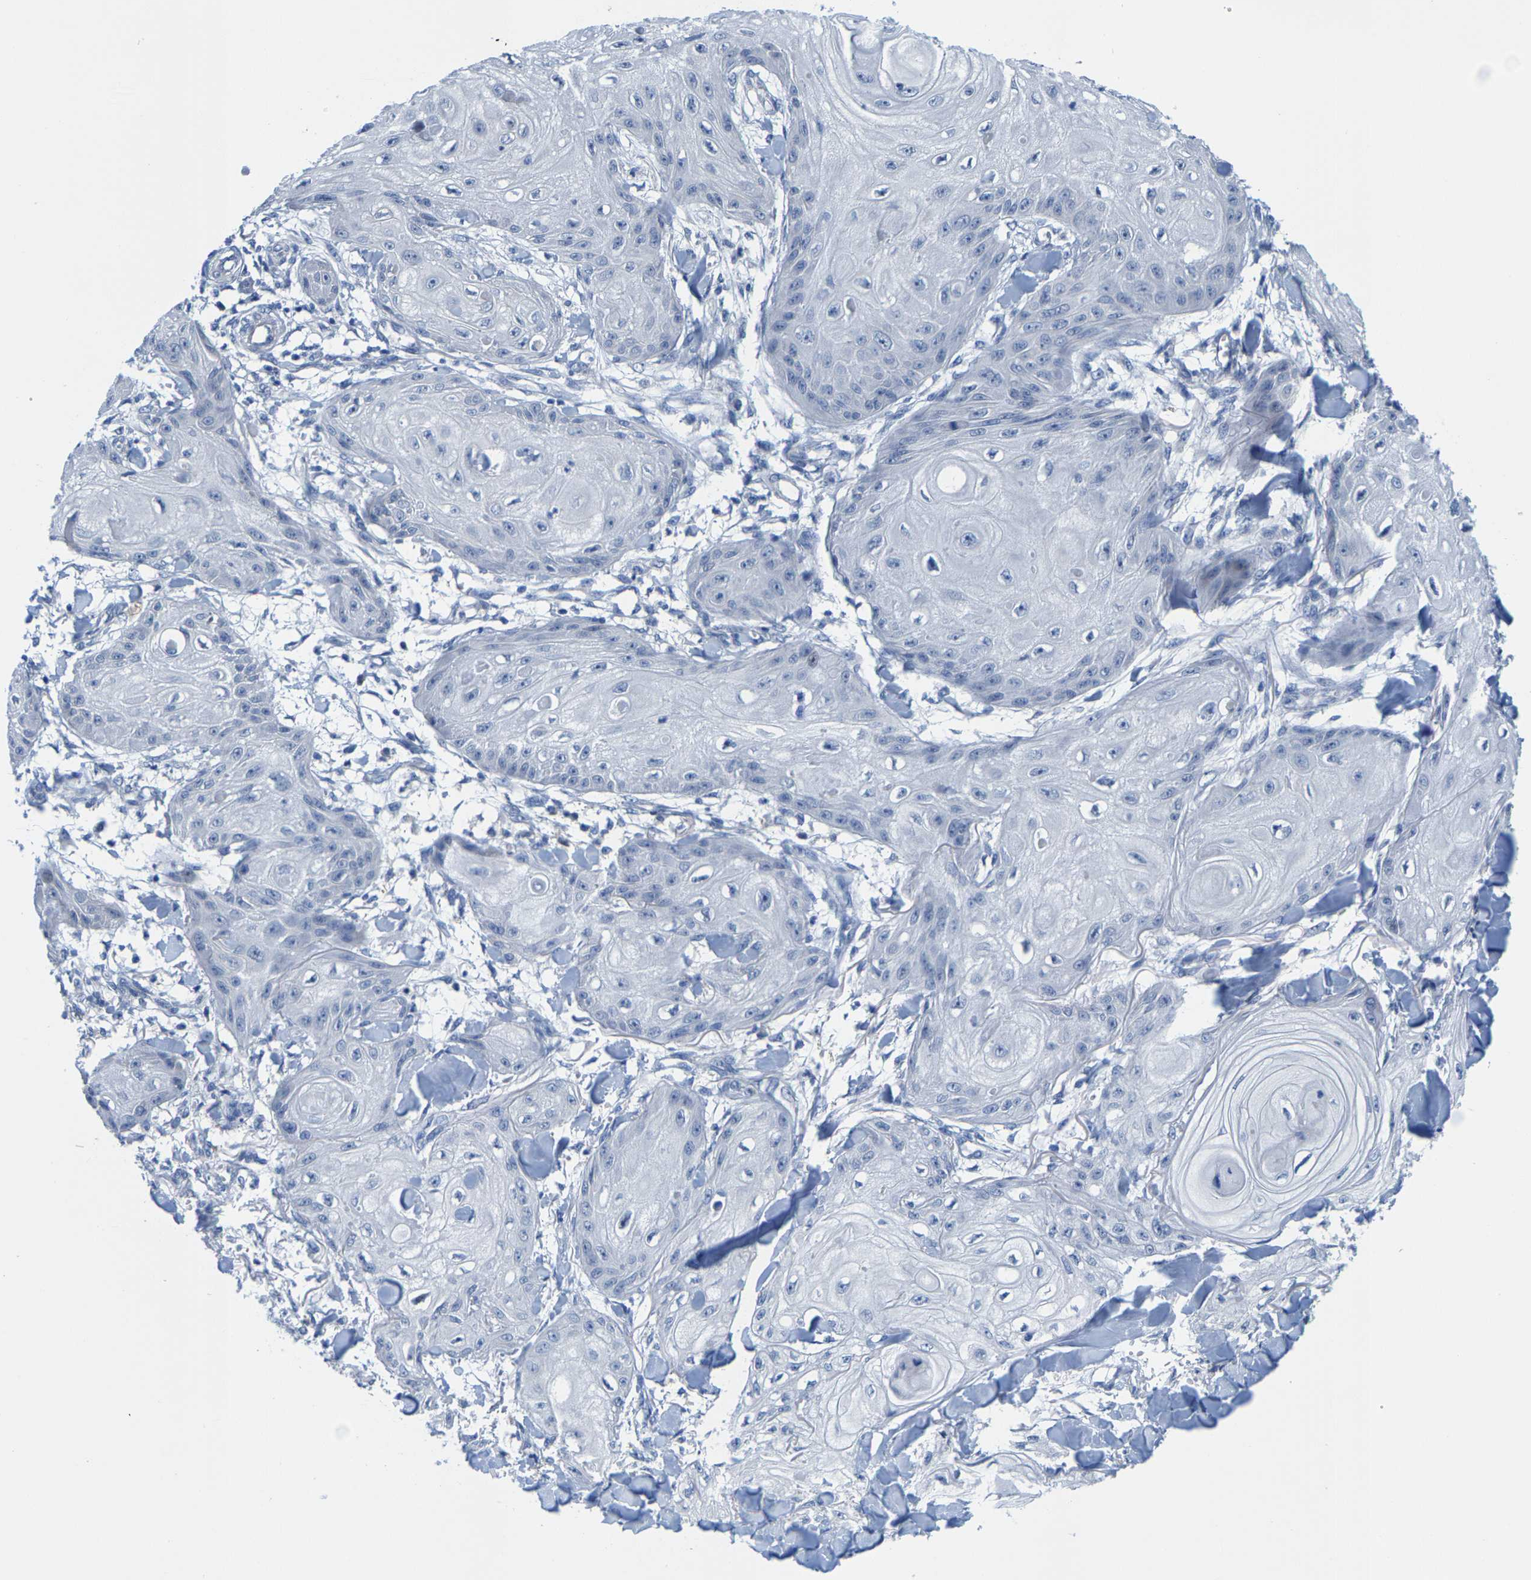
{"staining": {"intensity": "negative", "quantity": "none", "location": "none"}, "tissue": "skin cancer", "cell_type": "Tumor cells", "image_type": "cancer", "snomed": [{"axis": "morphology", "description": "Squamous cell carcinoma, NOS"}, {"axis": "topography", "description": "Skin"}], "caption": "Tumor cells show no significant staining in skin squamous cell carcinoma.", "gene": "KLHL1", "patient": {"sex": "male", "age": 74}}